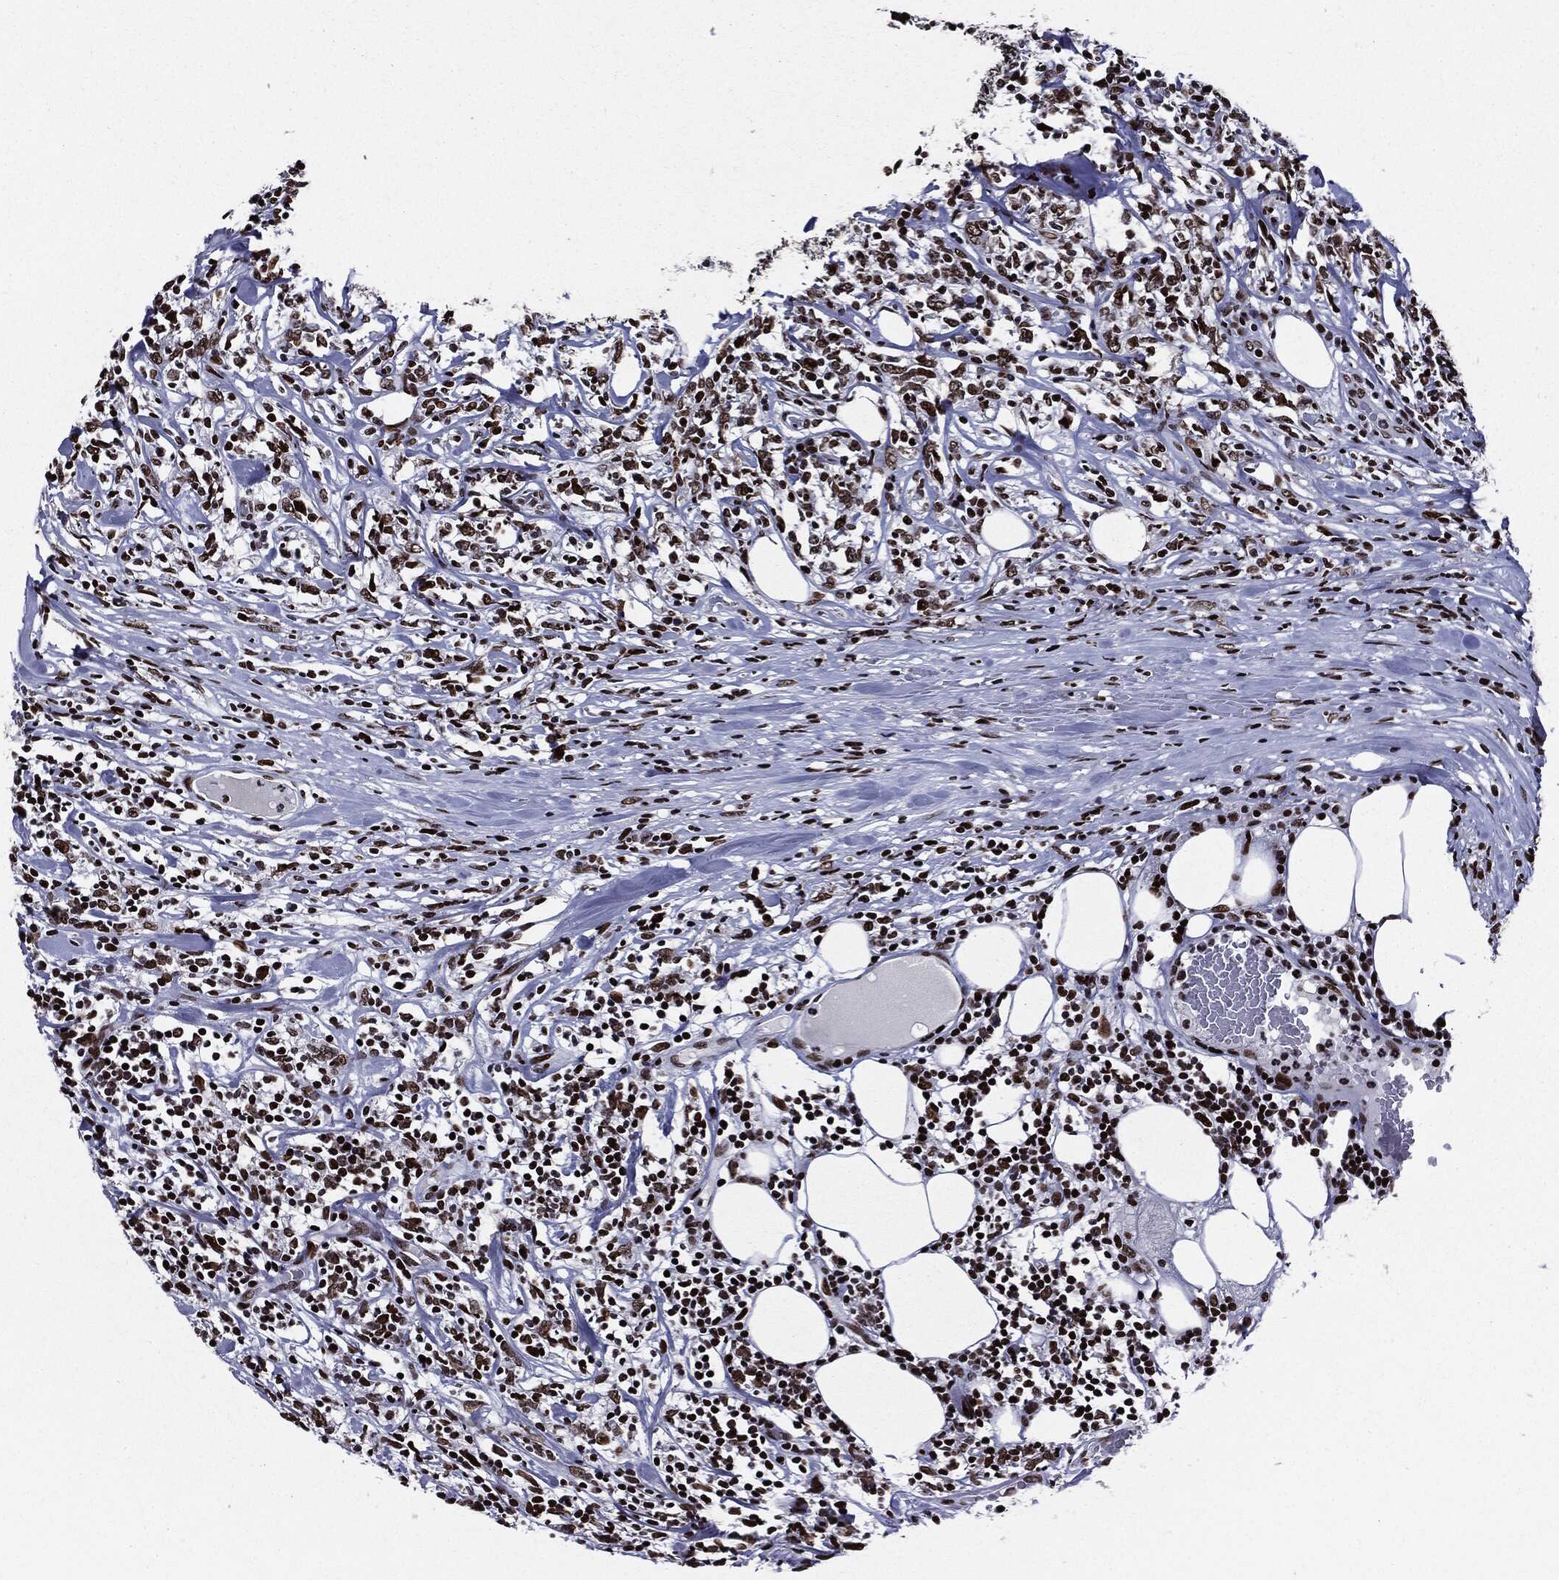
{"staining": {"intensity": "strong", "quantity": ">75%", "location": "nuclear"}, "tissue": "lymphoma", "cell_type": "Tumor cells", "image_type": "cancer", "snomed": [{"axis": "morphology", "description": "Malignant lymphoma, non-Hodgkin's type, High grade"}, {"axis": "topography", "description": "Lymph node"}], "caption": "The micrograph displays a brown stain indicating the presence of a protein in the nuclear of tumor cells in lymphoma.", "gene": "ZFP91", "patient": {"sex": "female", "age": 84}}